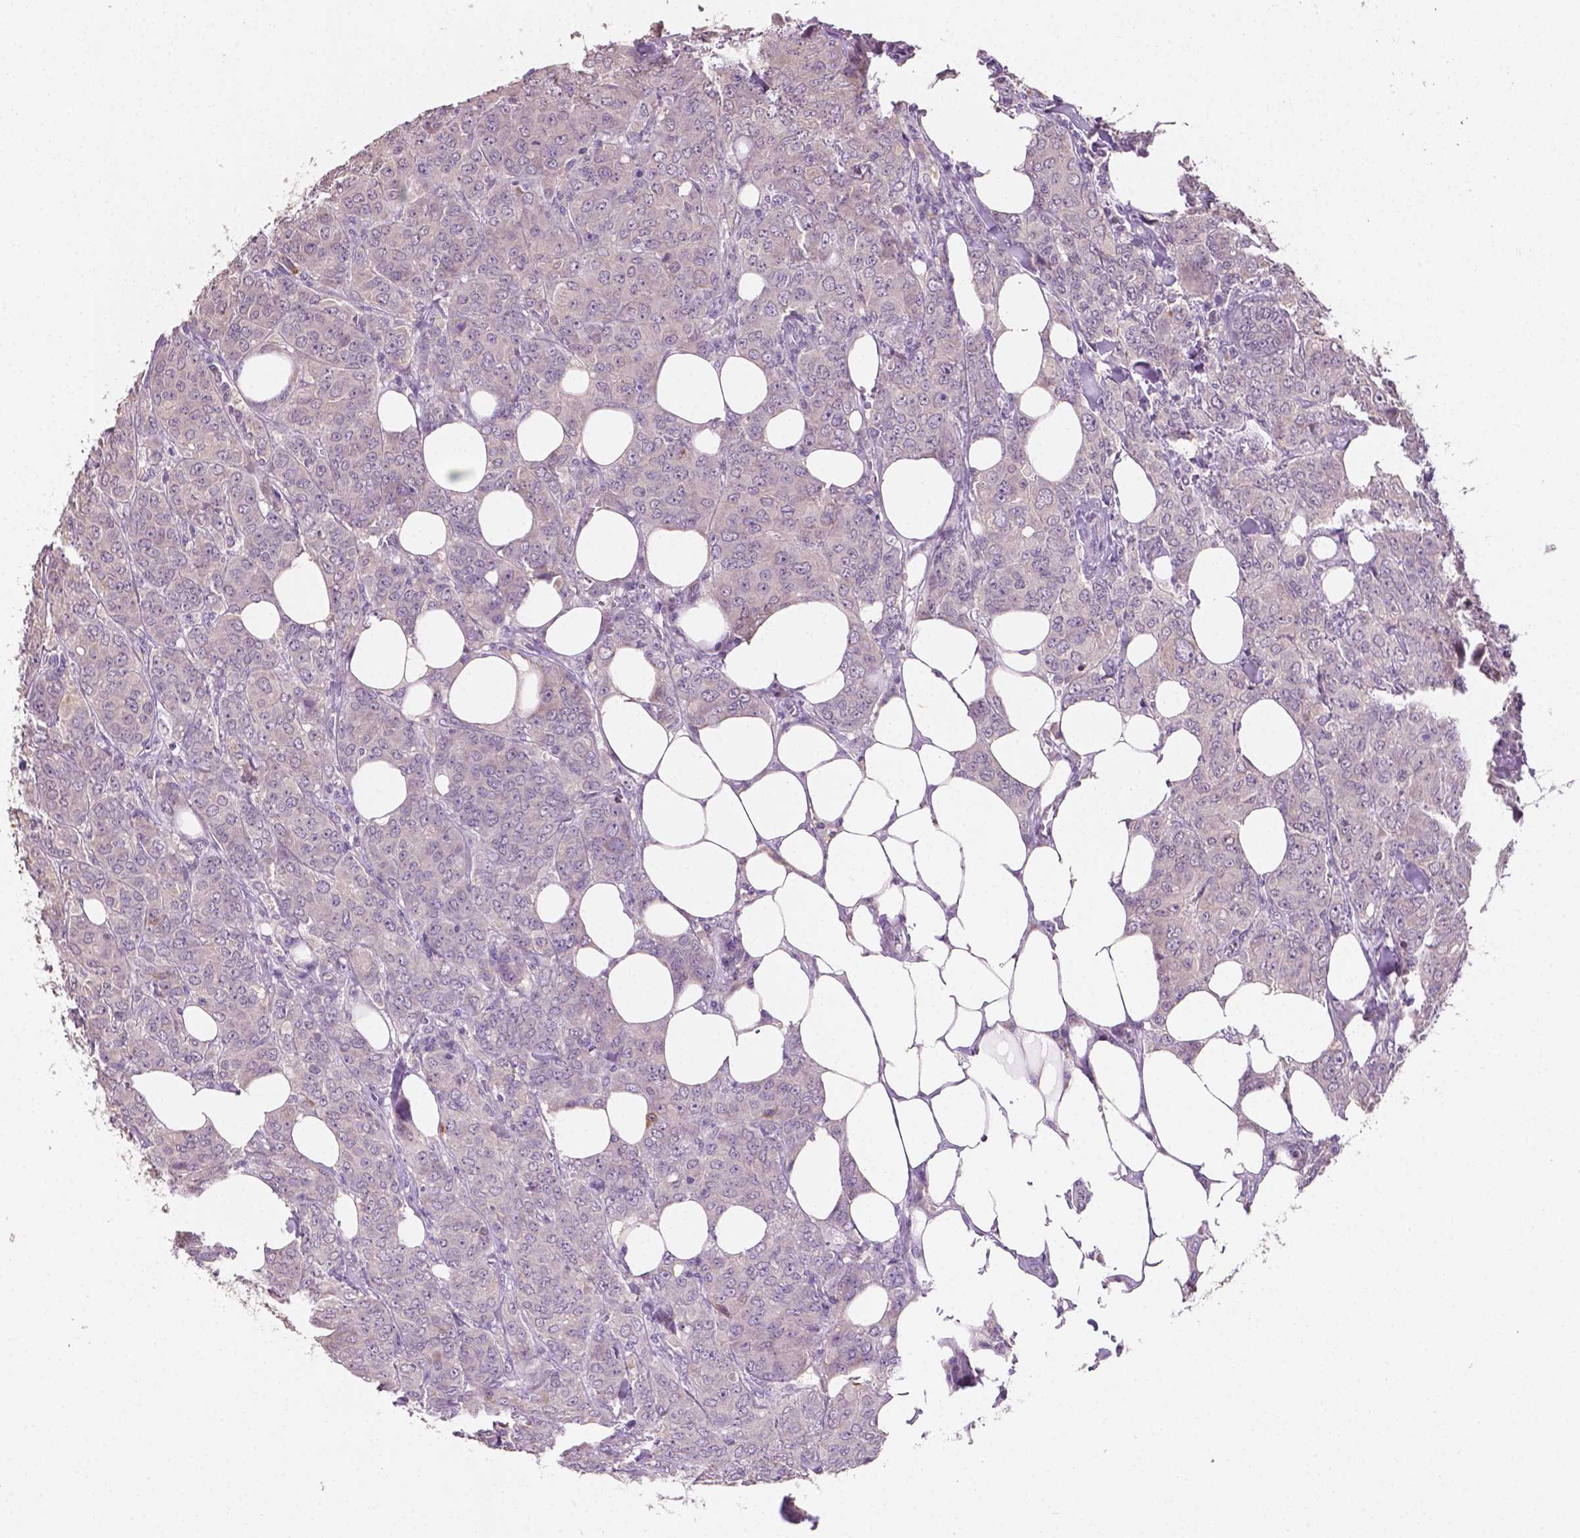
{"staining": {"intensity": "negative", "quantity": "none", "location": "none"}, "tissue": "breast cancer", "cell_type": "Tumor cells", "image_type": "cancer", "snomed": [{"axis": "morphology", "description": "Duct carcinoma"}, {"axis": "topography", "description": "Breast"}], "caption": "Tumor cells are negative for protein expression in human breast cancer (intraductal carcinoma). The staining was performed using DAB (3,3'-diaminobenzidine) to visualize the protein expression in brown, while the nuclei were stained in blue with hematoxylin (Magnification: 20x).", "gene": "MROH6", "patient": {"sex": "female", "age": 43}}